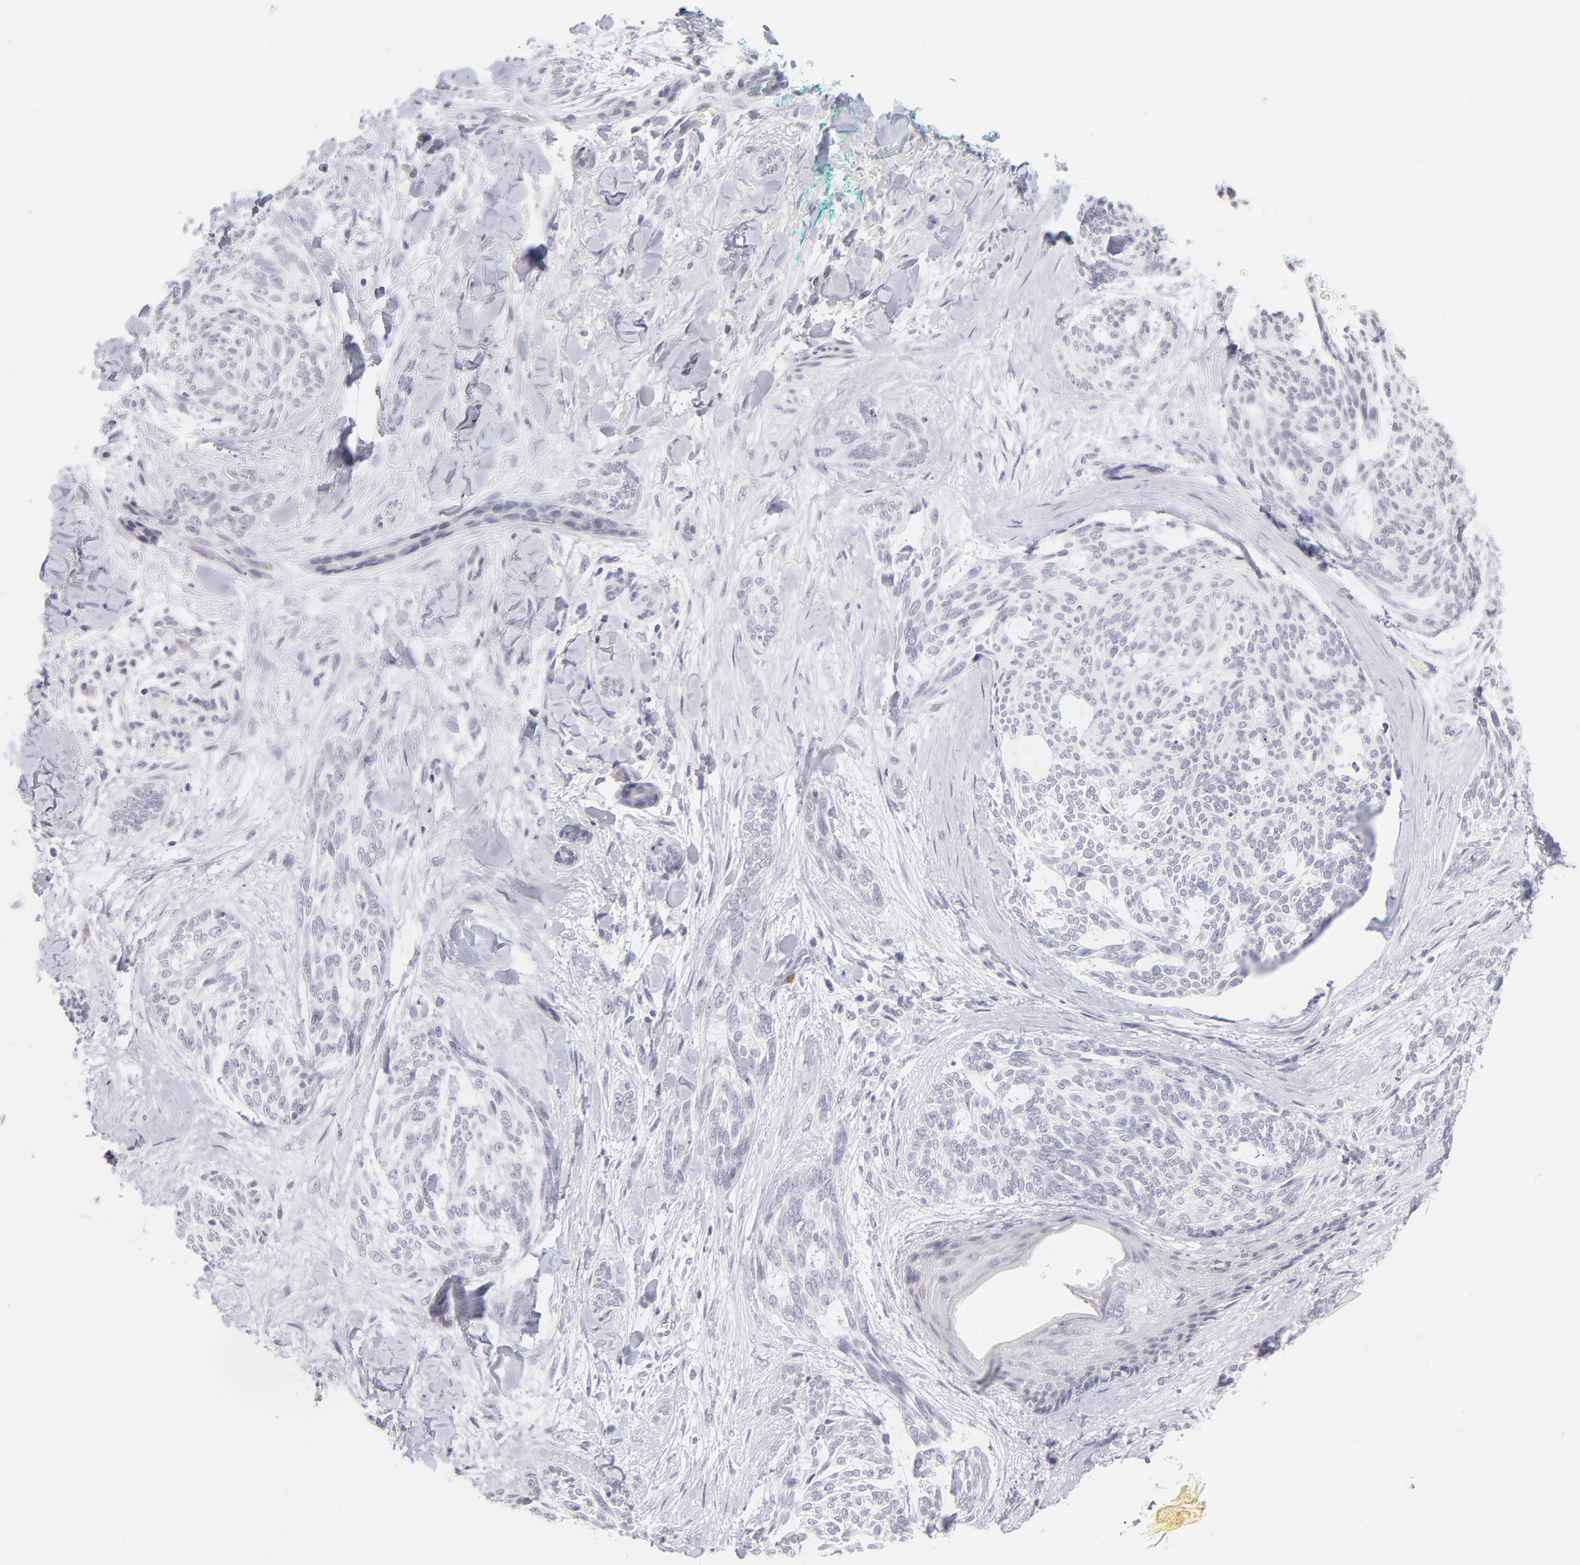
{"staining": {"intensity": "negative", "quantity": "none", "location": "none"}, "tissue": "skin cancer", "cell_type": "Tumor cells", "image_type": "cancer", "snomed": [{"axis": "morphology", "description": "Normal tissue, NOS"}, {"axis": "morphology", "description": "Basal cell carcinoma"}, {"axis": "topography", "description": "Skin"}], "caption": "Immunohistochemistry (IHC) of human skin cancer (basal cell carcinoma) shows no positivity in tumor cells.", "gene": "LTB4R", "patient": {"sex": "female", "age": 71}}